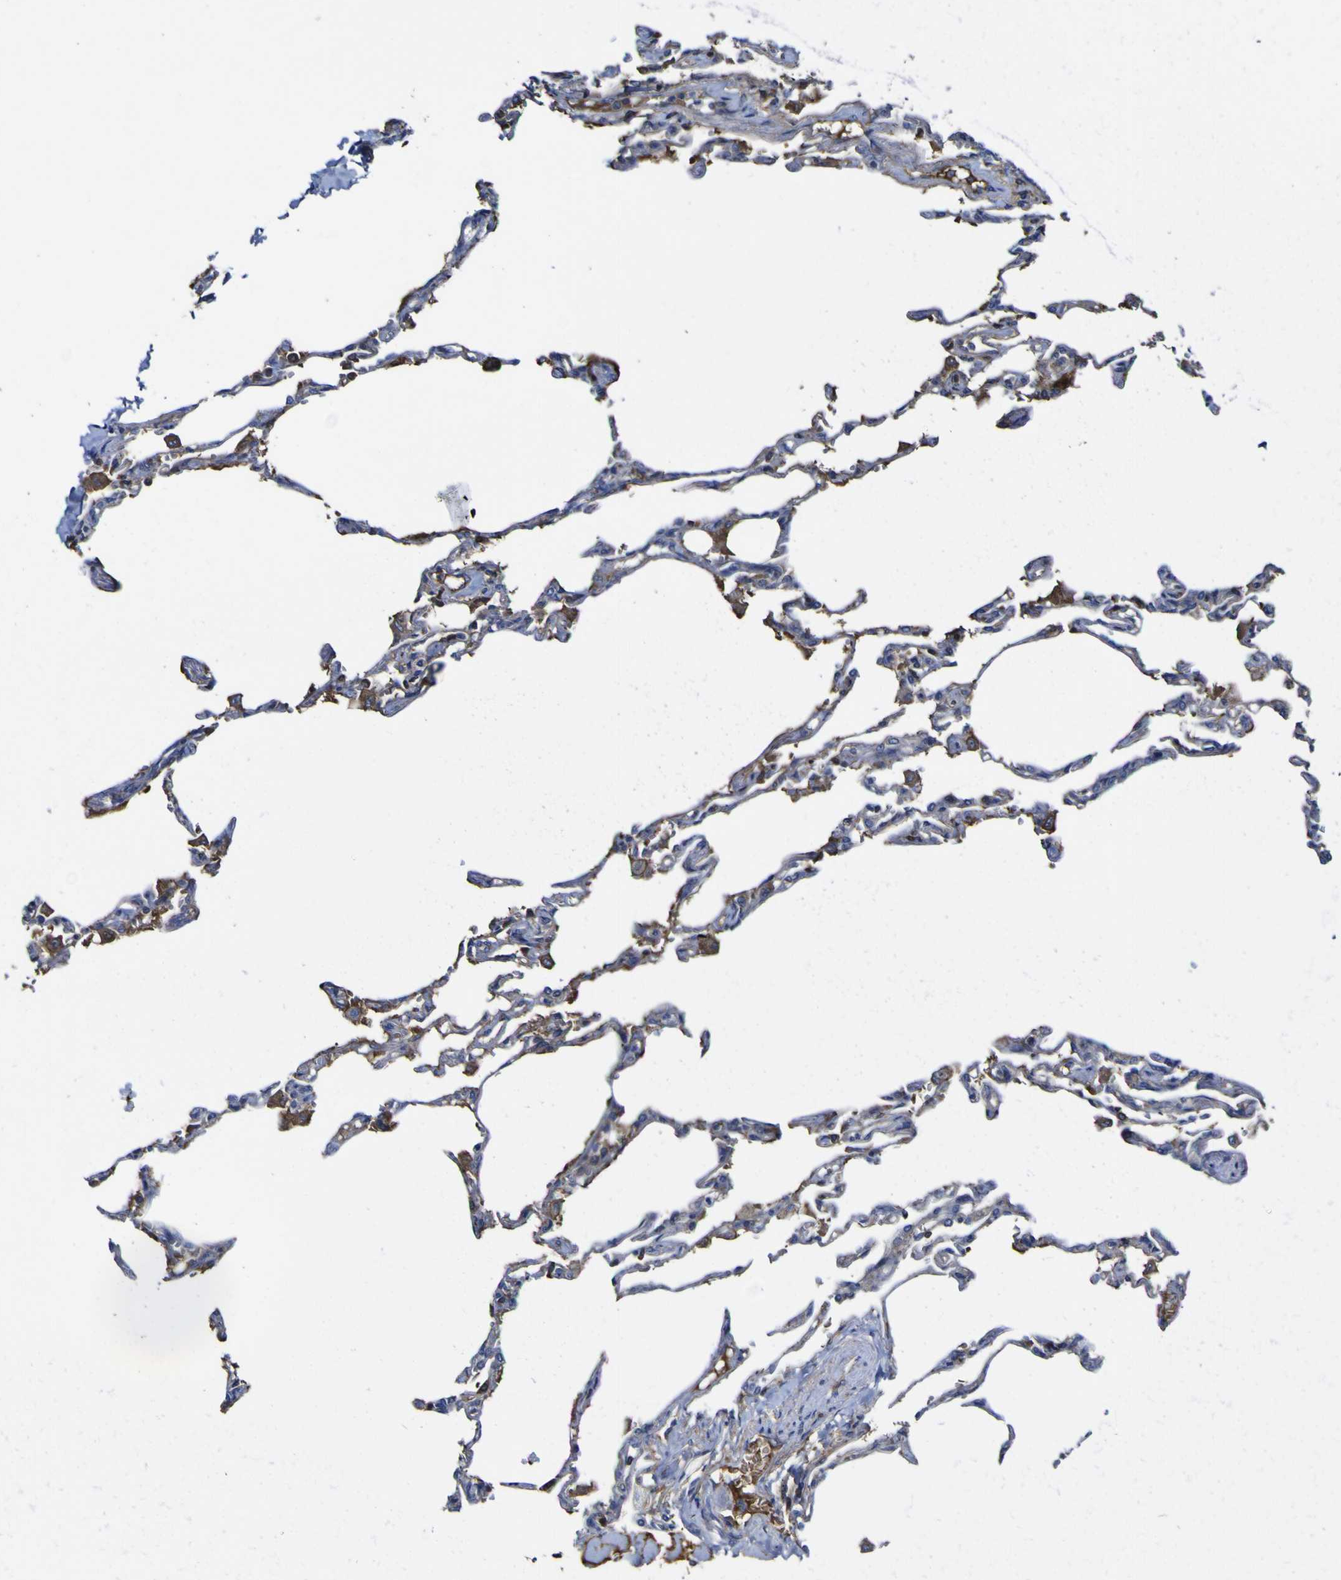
{"staining": {"intensity": "moderate", "quantity": "25%-75%", "location": "cytoplasmic/membranous"}, "tissue": "lung", "cell_type": "Alveolar cells", "image_type": "normal", "snomed": [{"axis": "morphology", "description": "Normal tissue, NOS"}, {"axis": "topography", "description": "Lung"}], "caption": "This photomicrograph exhibits IHC staining of normal human lung, with medium moderate cytoplasmic/membranous expression in approximately 25%-75% of alveolar cells.", "gene": "CCDC90B", "patient": {"sex": "male", "age": 21}}